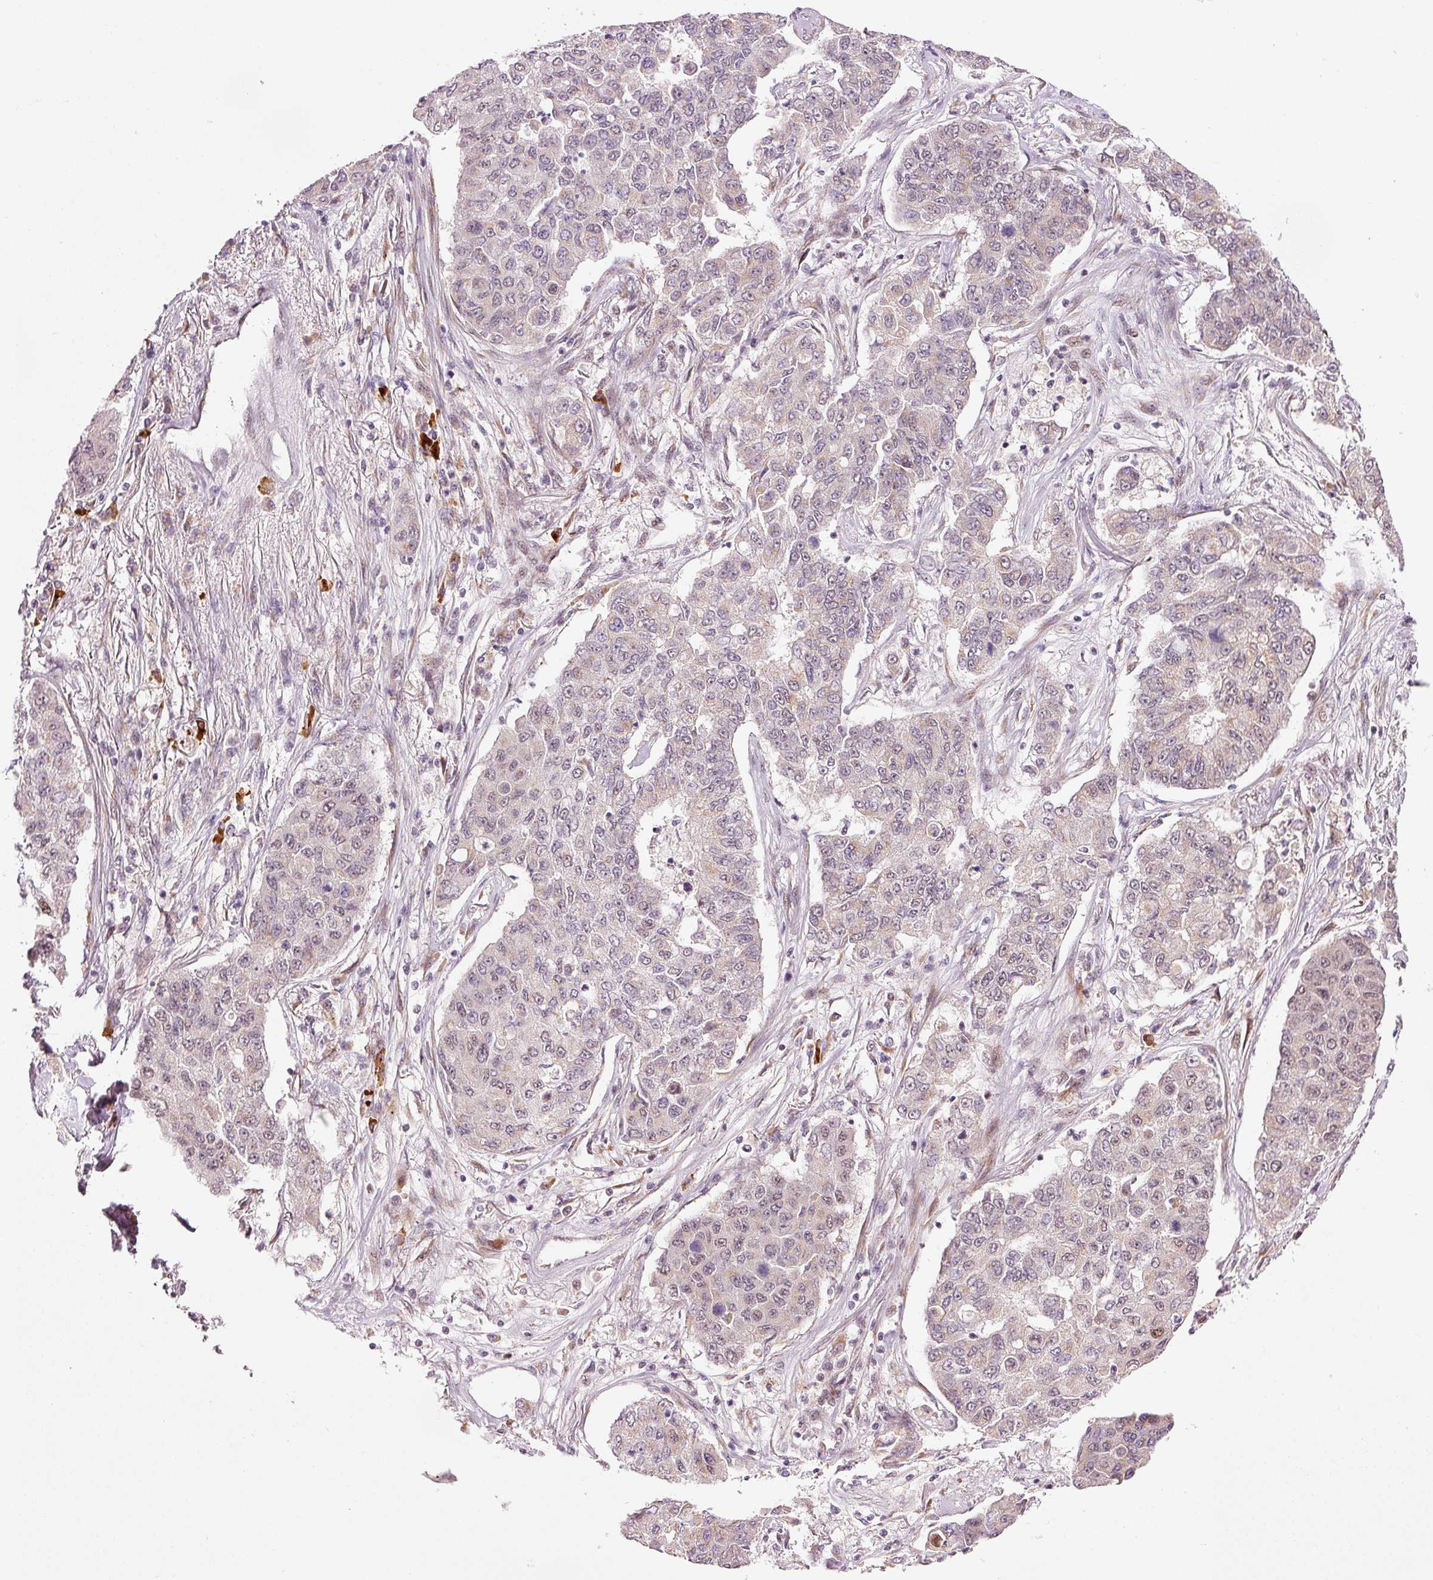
{"staining": {"intensity": "negative", "quantity": "none", "location": "none"}, "tissue": "lung cancer", "cell_type": "Tumor cells", "image_type": "cancer", "snomed": [{"axis": "morphology", "description": "Squamous cell carcinoma, NOS"}, {"axis": "topography", "description": "Lung"}], "caption": "Micrograph shows no significant protein expression in tumor cells of lung cancer (squamous cell carcinoma).", "gene": "ANKRD20A1", "patient": {"sex": "male", "age": 74}}